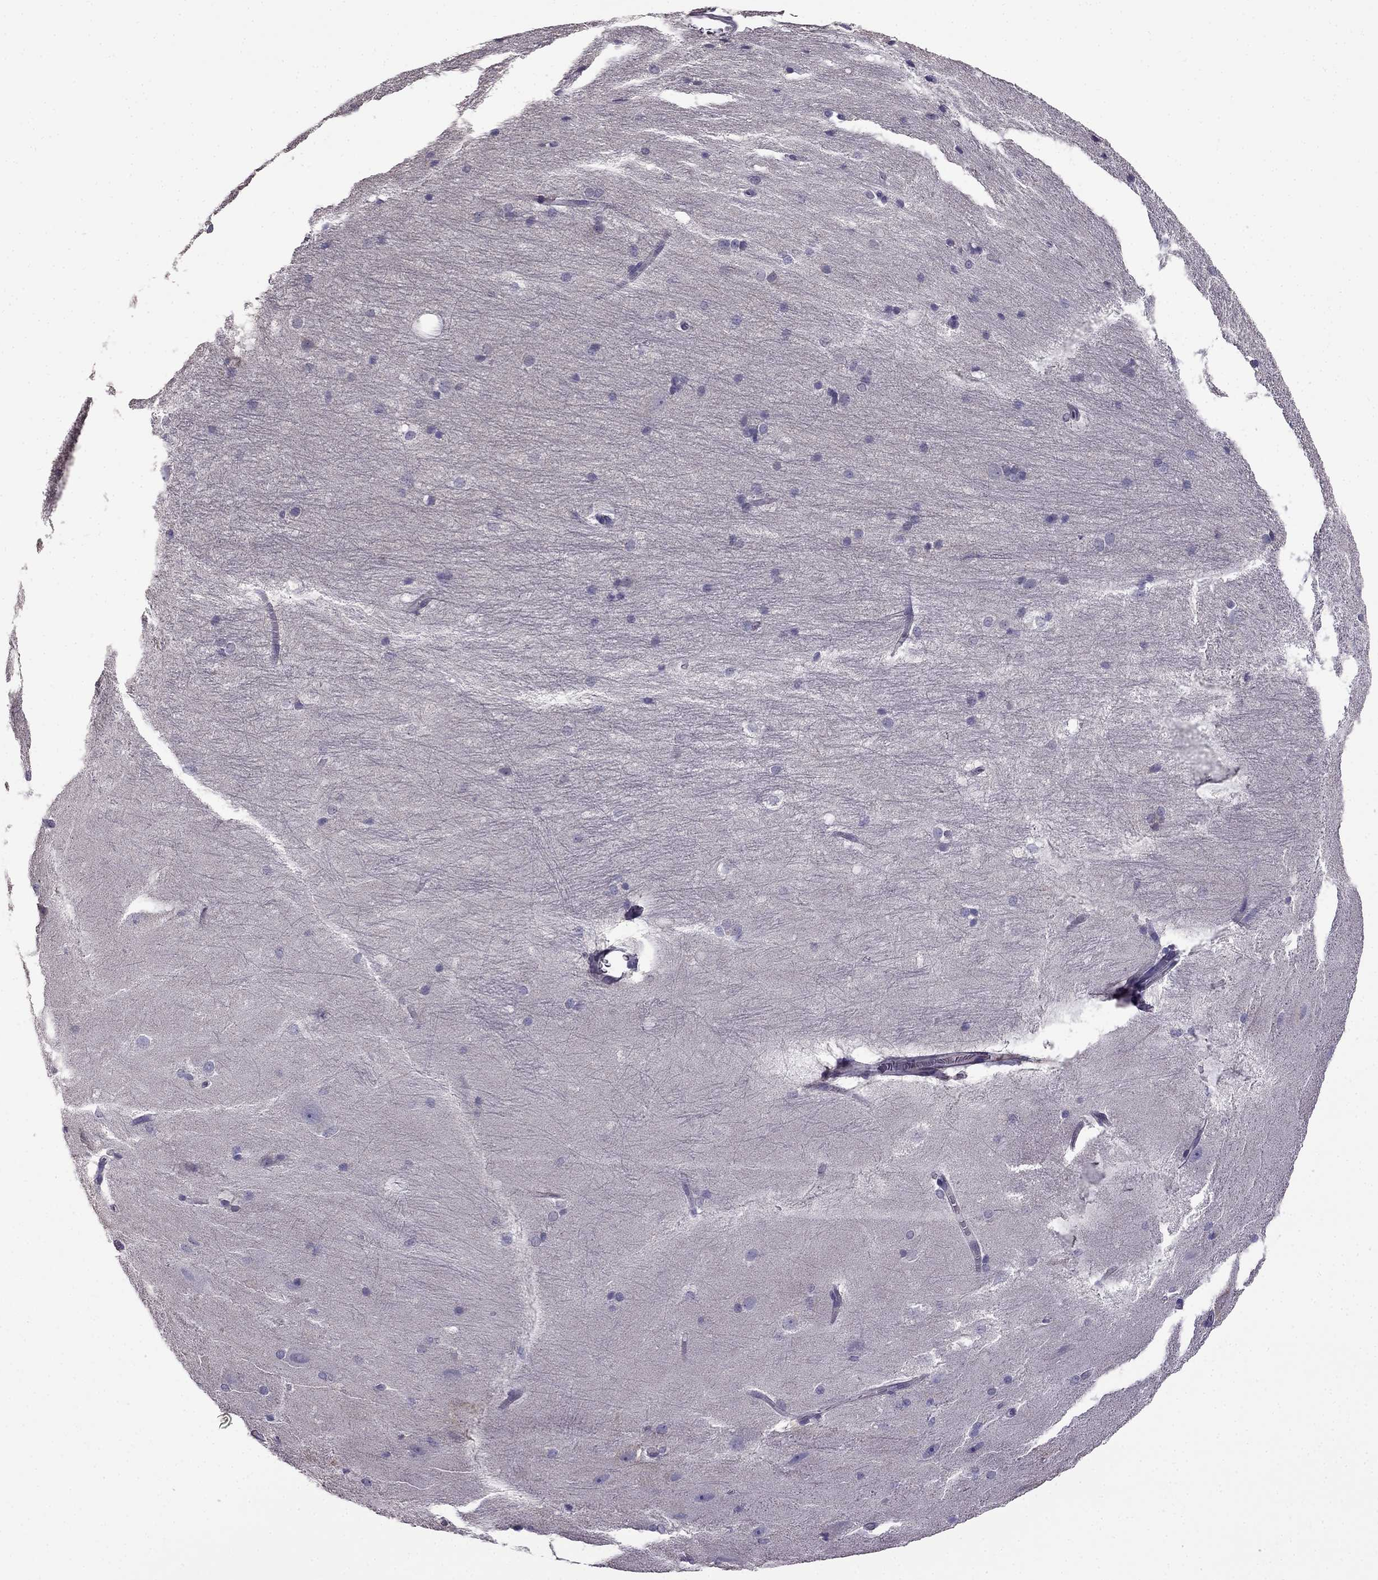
{"staining": {"intensity": "negative", "quantity": "none", "location": "none"}, "tissue": "hippocampus", "cell_type": "Glial cells", "image_type": "normal", "snomed": [{"axis": "morphology", "description": "Normal tissue, NOS"}, {"axis": "topography", "description": "Cerebral cortex"}, {"axis": "topography", "description": "Hippocampus"}], "caption": "An immunohistochemistry (IHC) photomicrograph of benign hippocampus is shown. There is no staining in glial cells of hippocampus. The staining was performed using DAB to visualize the protein expression in brown, while the nuclei were stained in blue with hematoxylin (Magnification: 20x).", "gene": "CDH9", "patient": {"sex": "female", "age": 19}}